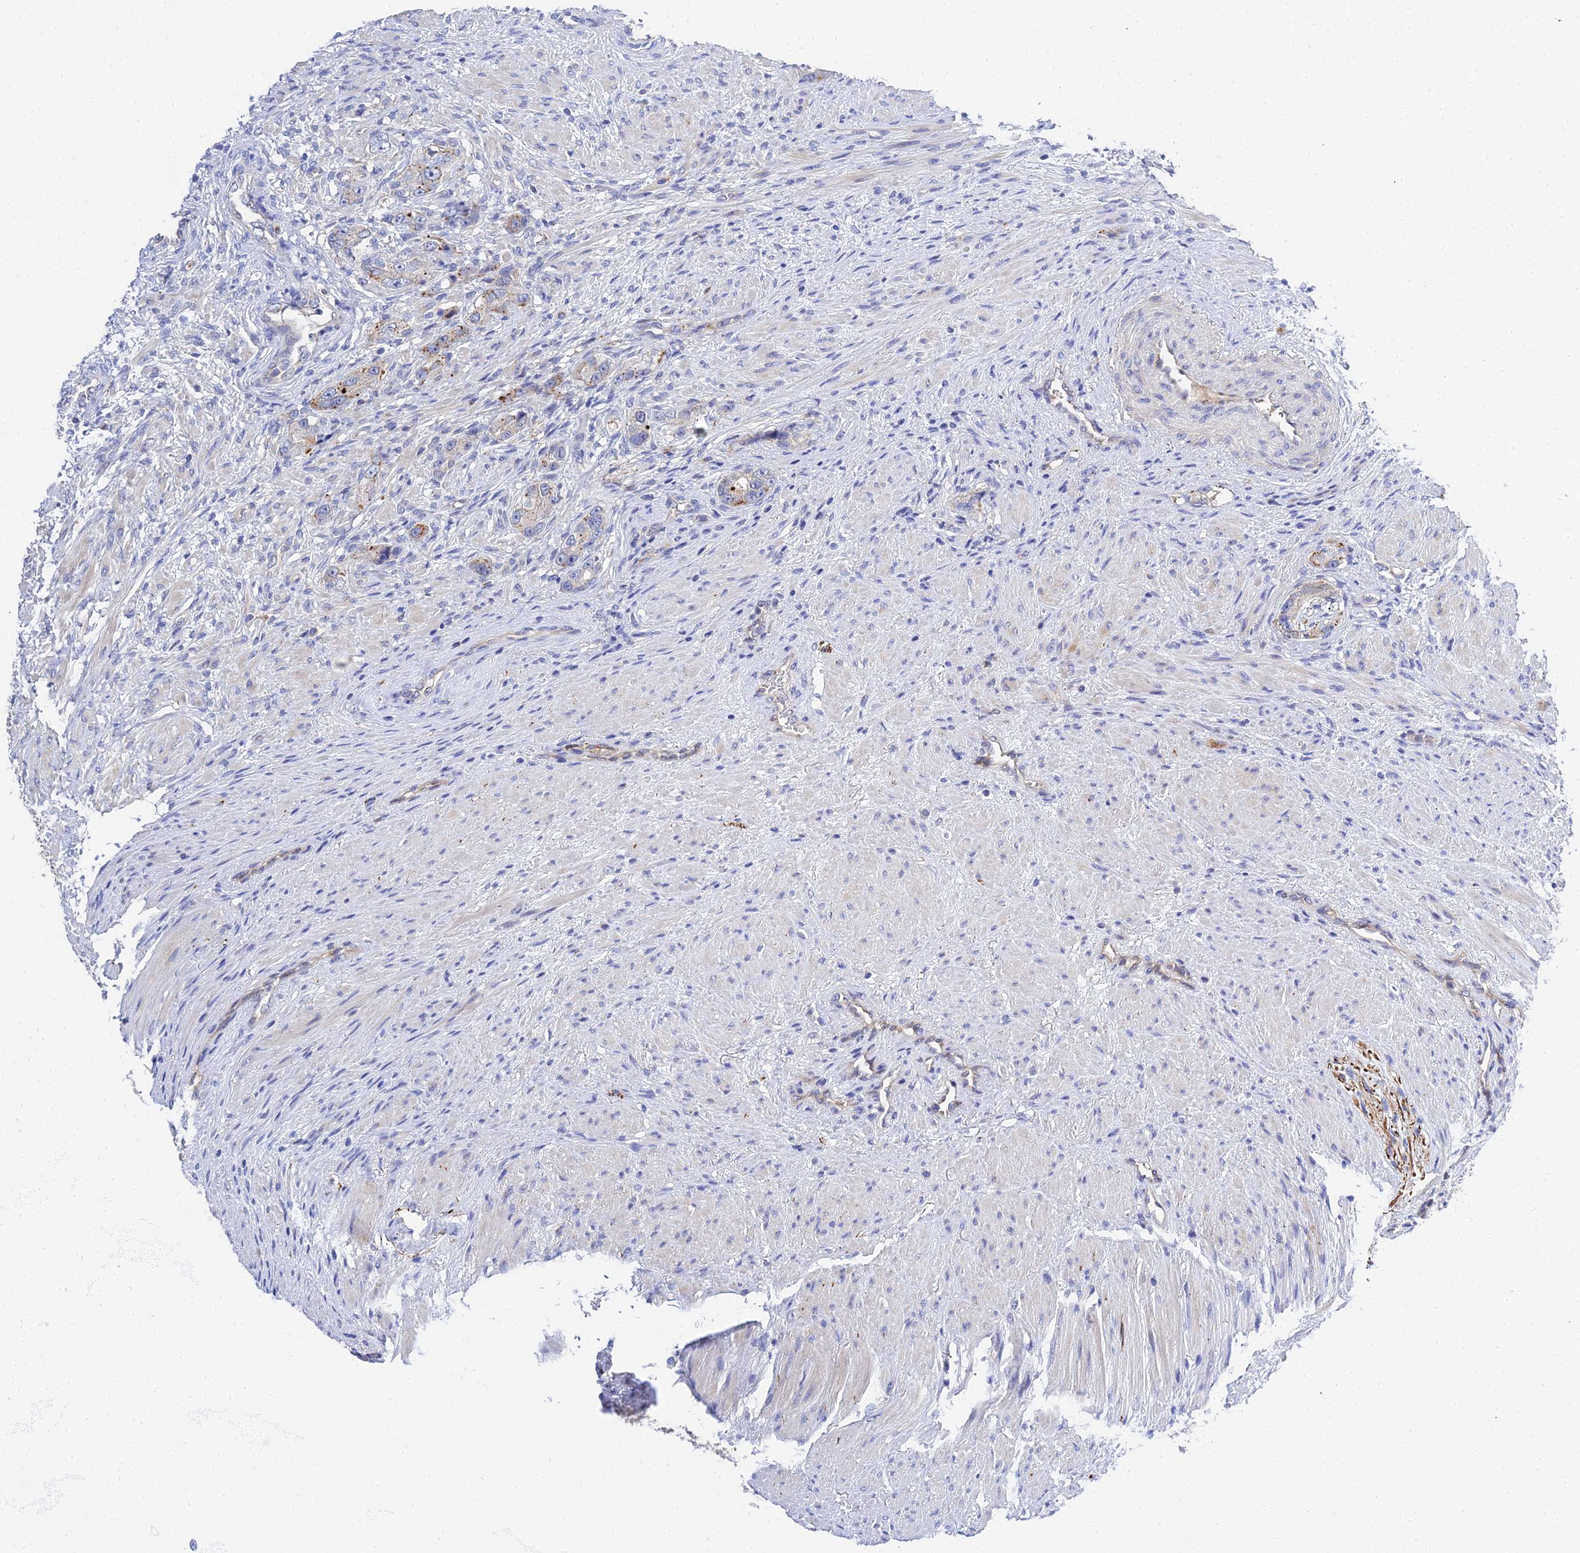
{"staining": {"intensity": "moderate", "quantity": "<25%", "location": "cytoplasmic/membranous"}, "tissue": "prostate cancer", "cell_type": "Tumor cells", "image_type": "cancer", "snomed": [{"axis": "morphology", "description": "Adenocarcinoma, High grade"}, {"axis": "topography", "description": "Prostate"}], "caption": "Immunohistochemical staining of human prostate cancer demonstrates moderate cytoplasmic/membranous protein staining in approximately <25% of tumor cells.", "gene": "APOBEC3H", "patient": {"sex": "male", "age": 63}}